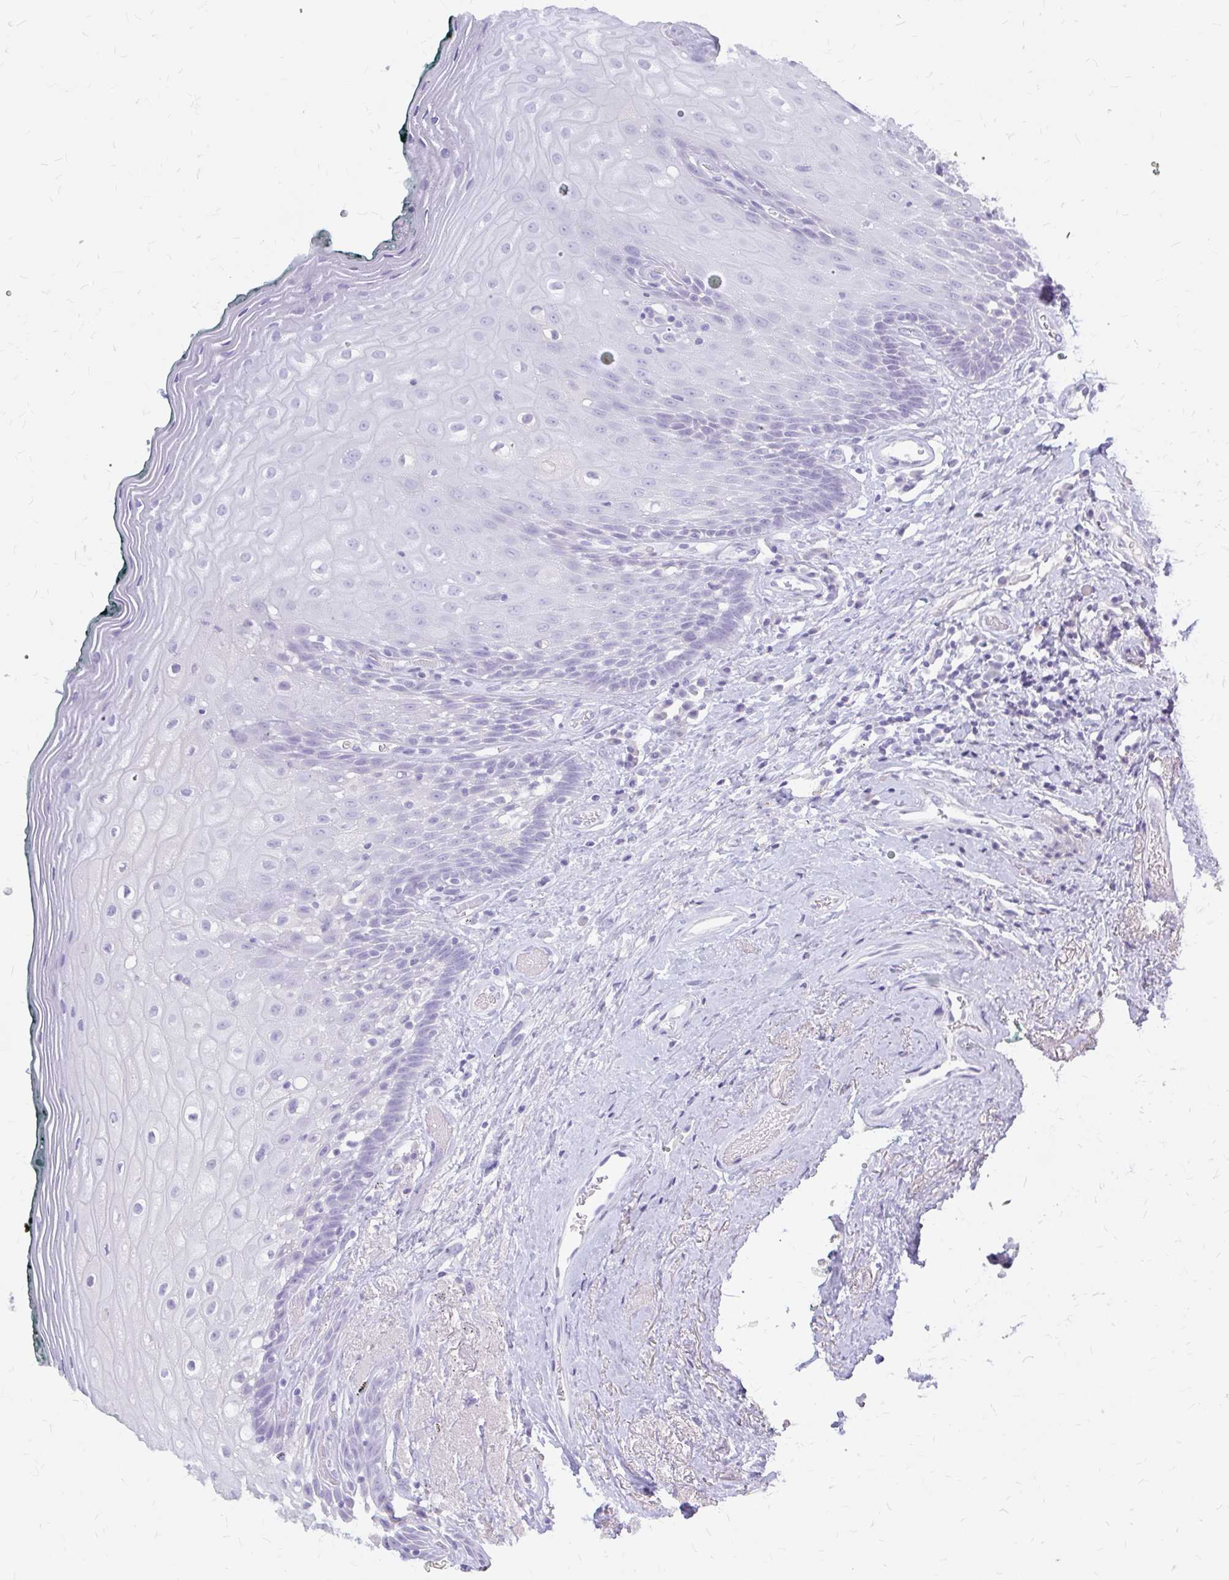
{"staining": {"intensity": "negative", "quantity": "none", "location": "none"}, "tissue": "oral mucosa", "cell_type": "Squamous epithelial cells", "image_type": "normal", "snomed": [{"axis": "morphology", "description": "Normal tissue, NOS"}, {"axis": "morphology", "description": "Squamous cell carcinoma, NOS"}, {"axis": "topography", "description": "Oral tissue"}, {"axis": "topography", "description": "Head-Neck"}], "caption": "Normal oral mucosa was stained to show a protein in brown. There is no significant positivity in squamous epithelial cells.", "gene": "KLHDC7A", "patient": {"sex": "male", "age": 64}}